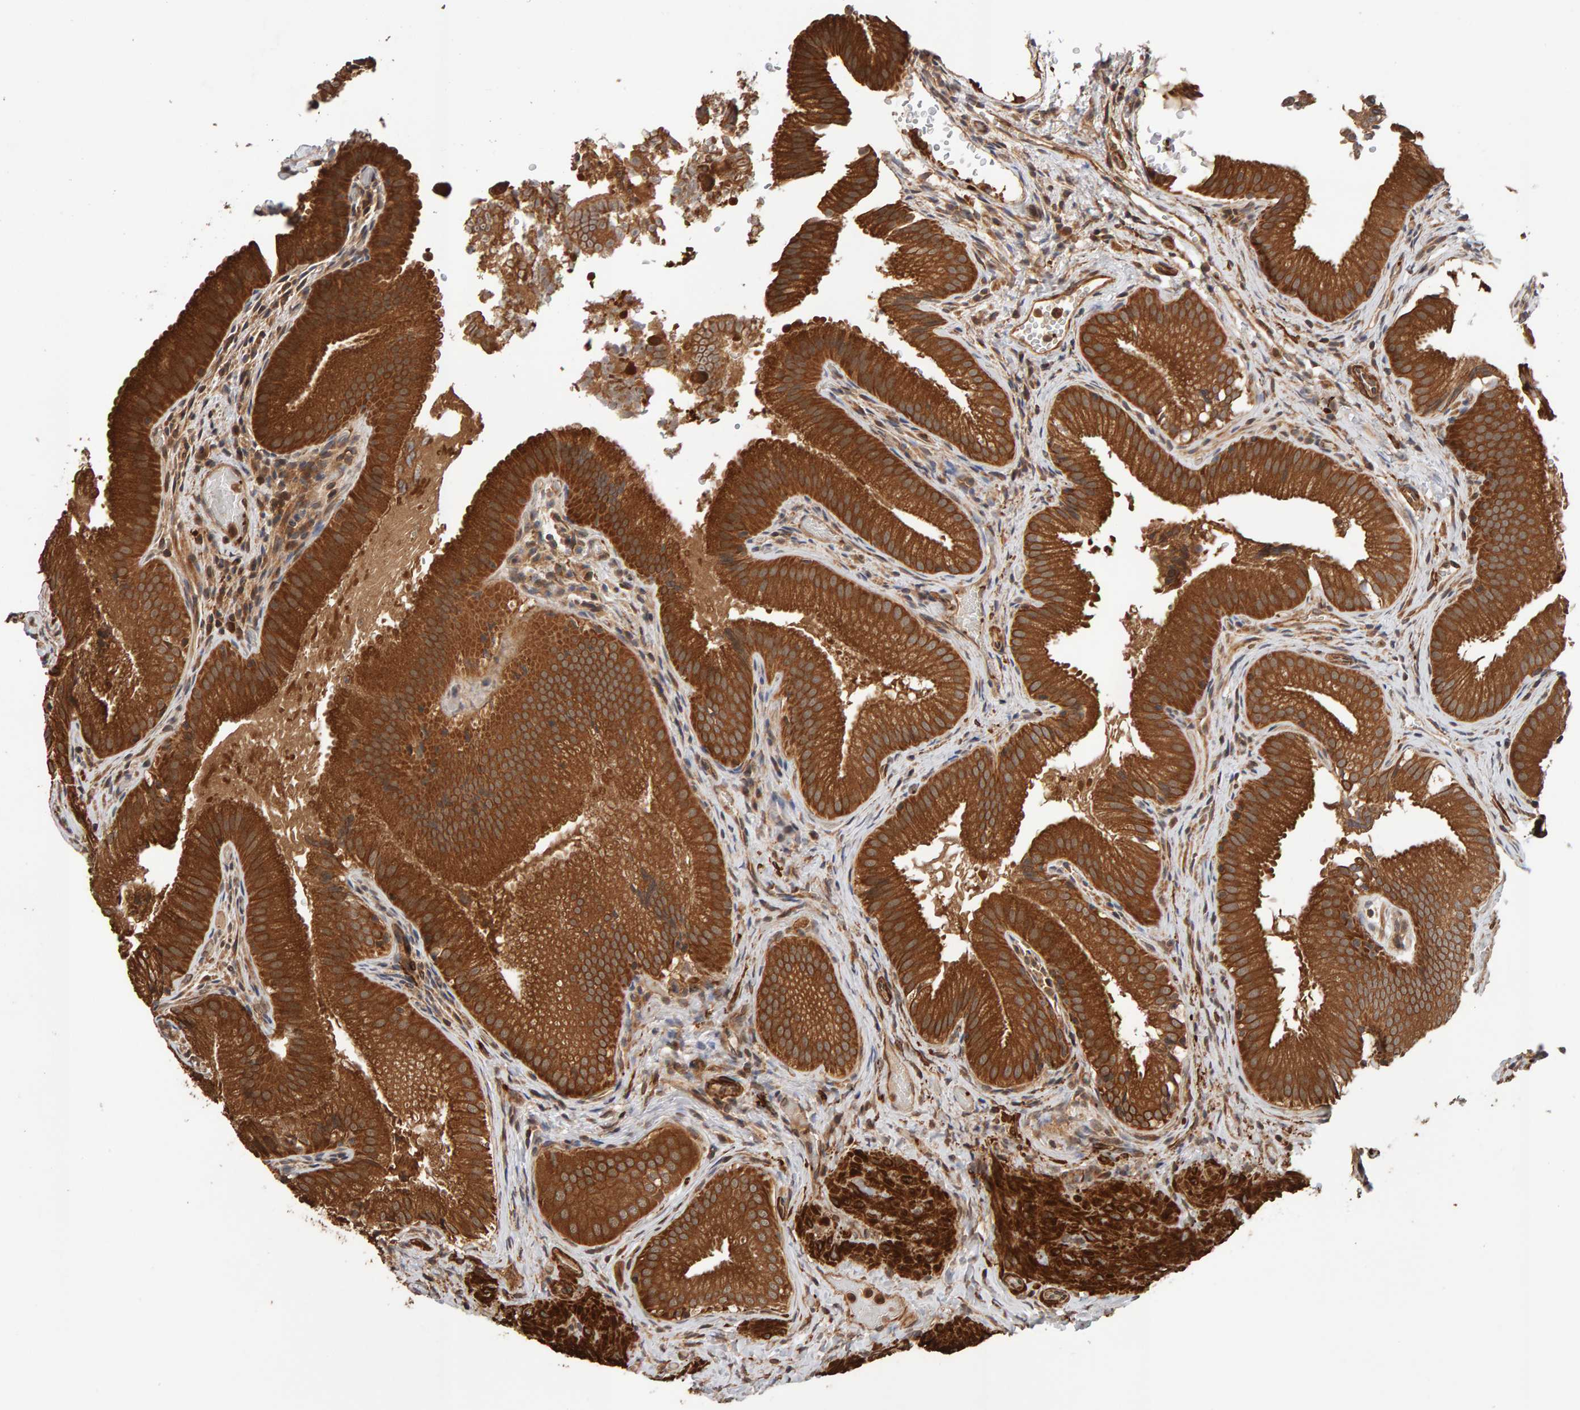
{"staining": {"intensity": "strong", "quantity": ">75%", "location": "cytoplasmic/membranous"}, "tissue": "gallbladder", "cell_type": "Glandular cells", "image_type": "normal", "snomed": [{"axis": "morphology", "description": "Normal tissue, NOS"}, {"axis": "topography", "description": "Gallbladder"}], "caption": "Gallbladder stained with DAB (3,3'-diaminobenzidine) immunohistochemistry (IHC) reveals high levels of strong cytoplasmic/membranous positivity in about >75% of glandular cells. The protein of interest is shown in brown color, while the nuclei are stained blue.", "gene": "SYNRG", "patient": {"sex": "female", "age": 26}}